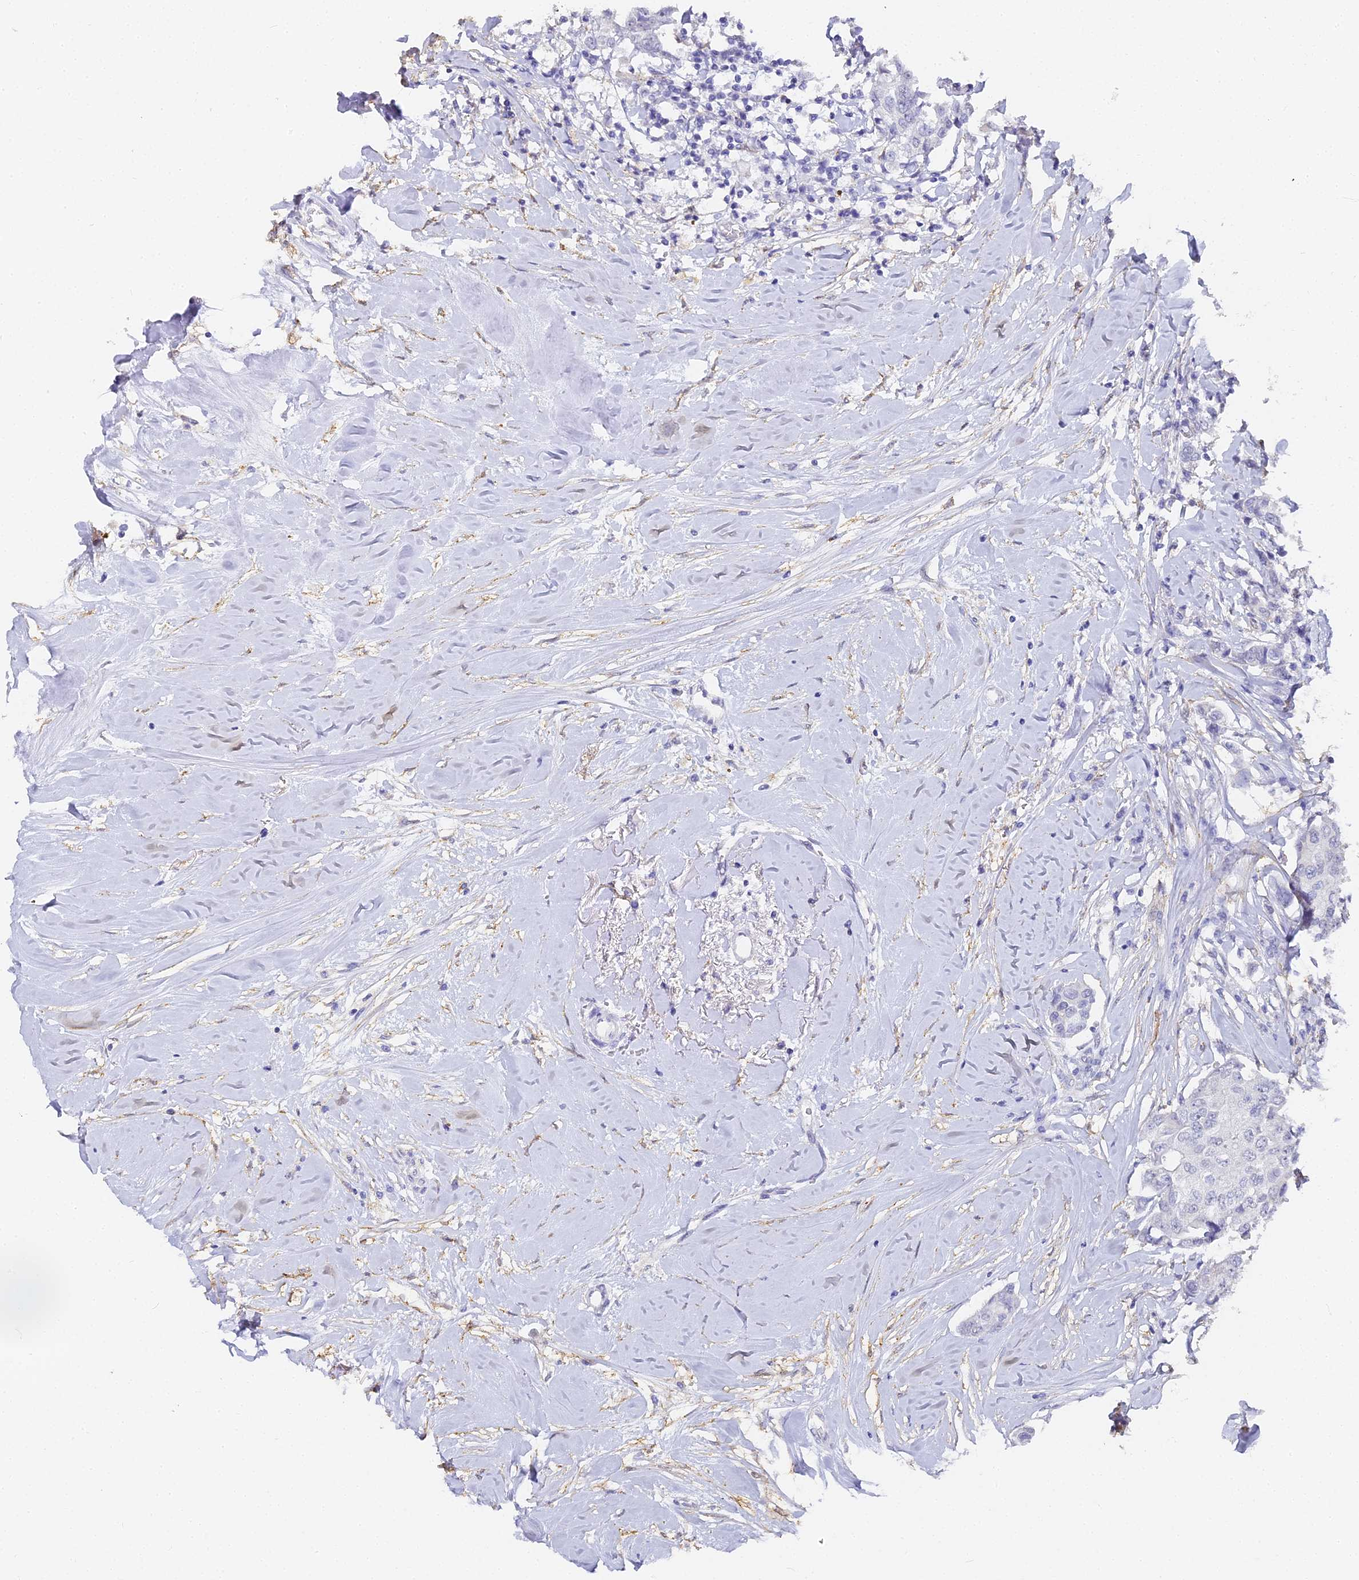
{"staining": {"intensity": "negative", "quantity": "none", "location": "none"}, "tissue": "breast cancer", "cell_type": "Tumor cells", "image_type": "cancer", "snomed": [{"axis": "morphology", "description": "Duct carcinoma"}, {"axis": "topography", "description": "Breast"}], "caption": "The histopathology image reveals no significant expression in tumor cells of infiltrating ductal carcinoma (breast). (DAB IHC, high magnification).", "gene": "GJA1", "patient": {"sex": "female", "age": 80}}